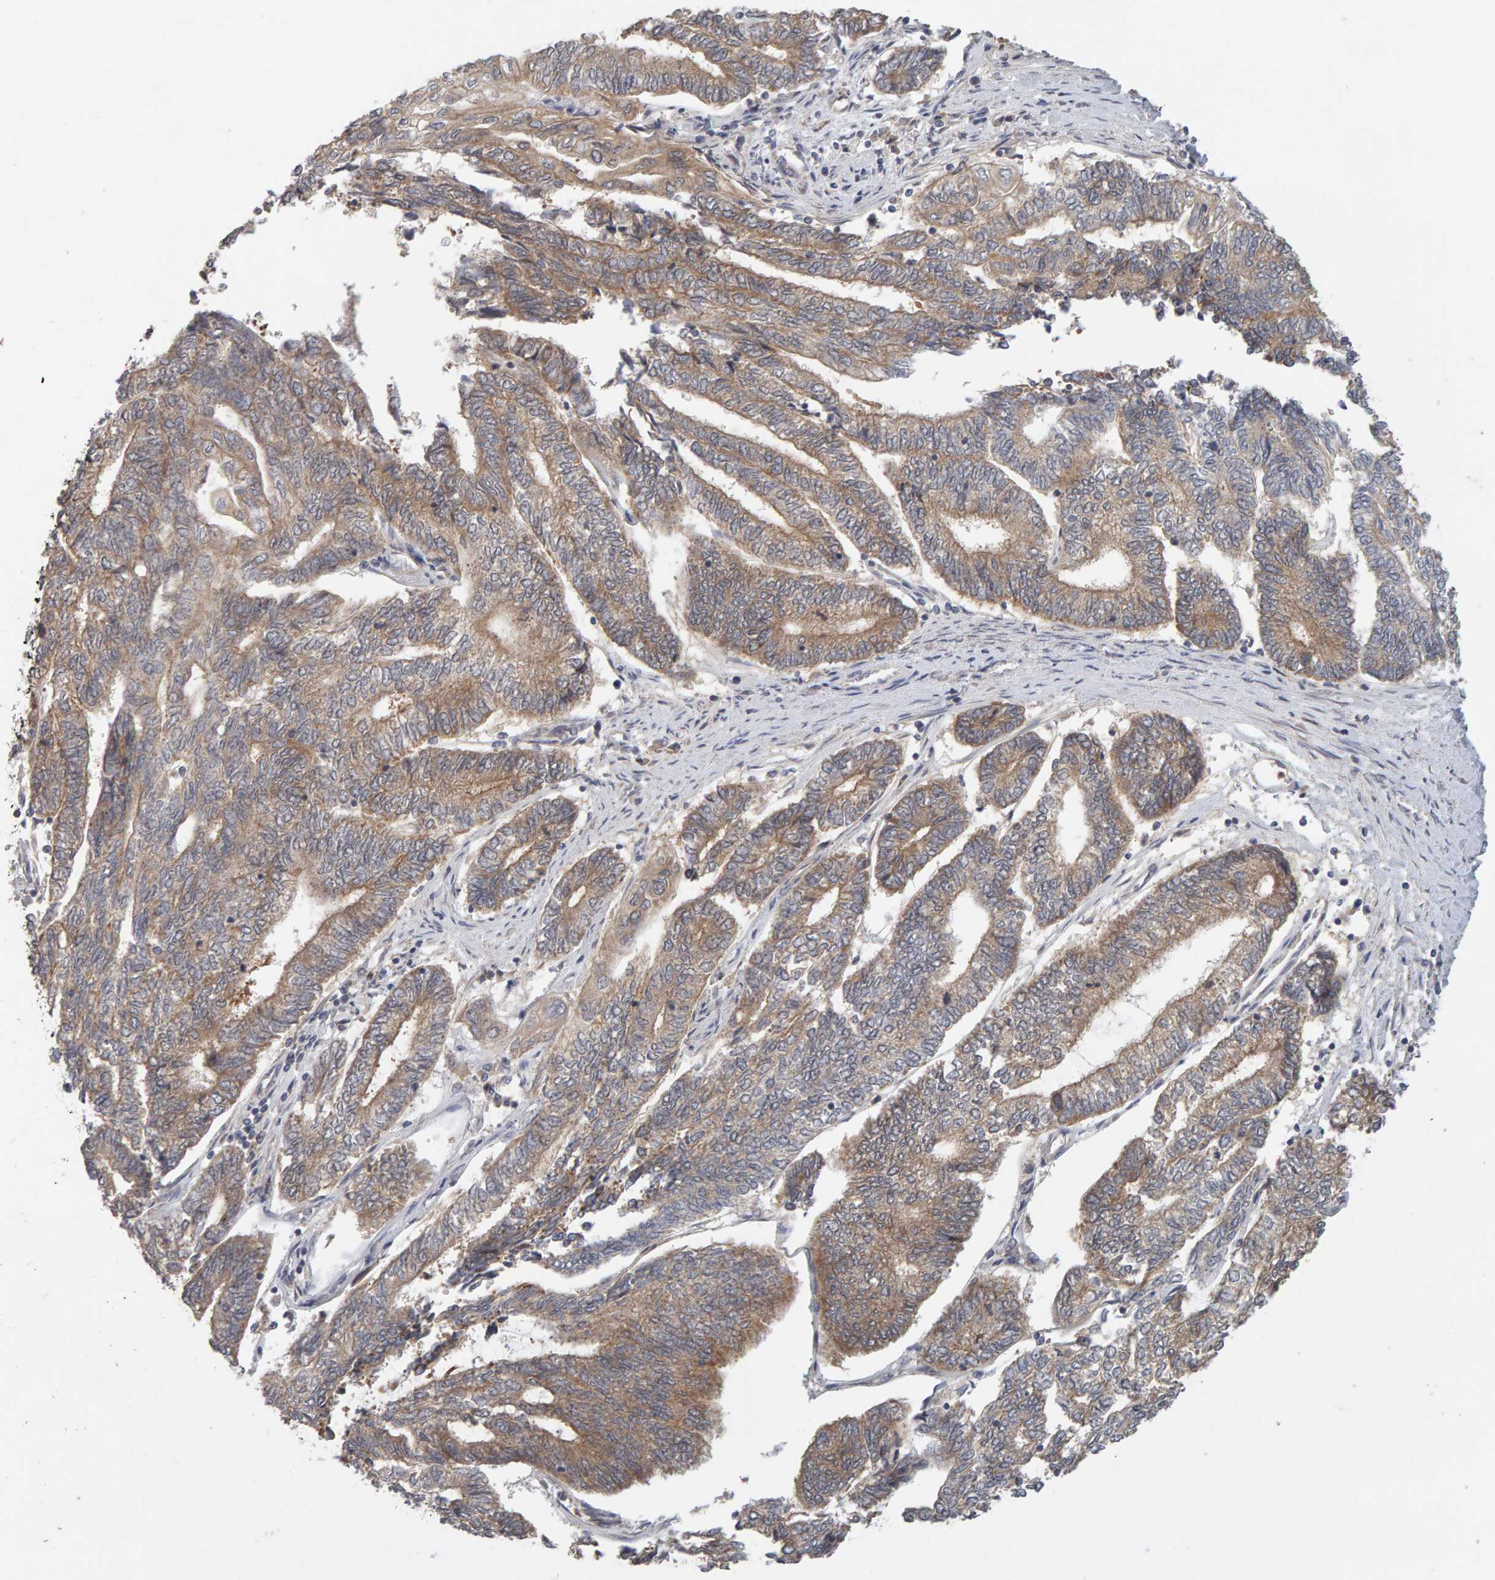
{"staining": {"intensity": "weak", "quantity": ">75%", "location": "cytoplasmic/membranous"}, "tissue": "endometrial cancer", "cell_type": "Tumor cells", "image_type": "cancer", "snomed": [{"axis": "morphology", "description": "Adenocarcinoma, NOS"}, {"axis": "topography", "description": "Uterus"}, {"axis": "topography", "description": "Endometrium"}], "caption": "Weak cytoplasmic/membranous protein positivity is present in about >75% of tumor cells in endometrial adenocarcinoma.", "gene": "DNAJC7", "patient": {"sex": "female", "age": 70}}